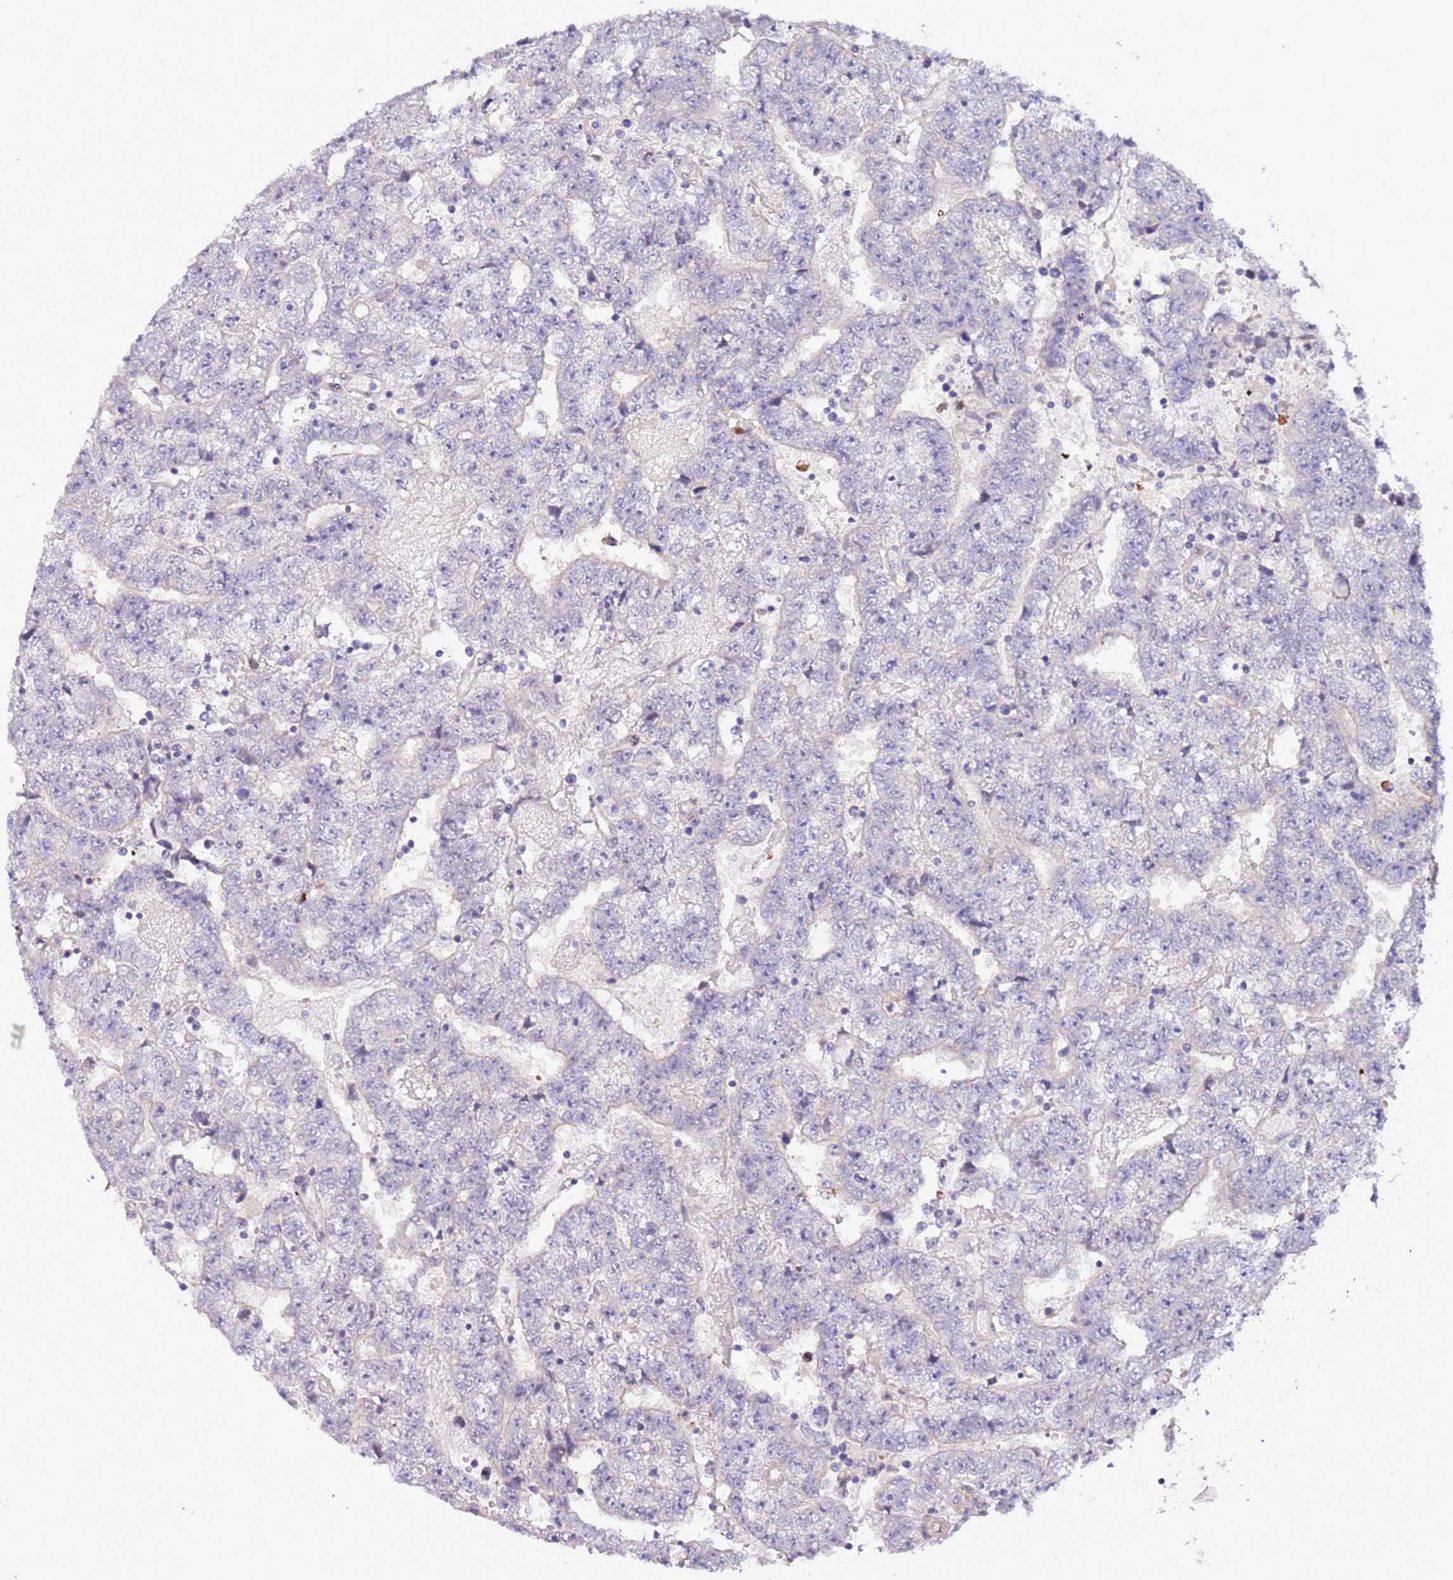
{"staining": {"intensity": "negative", "quantity": "none", "location": "none"}, "tissue": "testis cancer", "cell_type": "Tumor cells", "image_type": "cancer", "snomed": [{"axis": "morphology", "description": "Carcinoma, Embryonal, NOS"}, {"axis": "topography", "description": "Testis"}], "caption": "Tumor cells show no significant protein expression in testis cancer (embryonal carcinoma).", "gene": "PLEKHH1", "patient": {"sex": "male", "age": 25}}